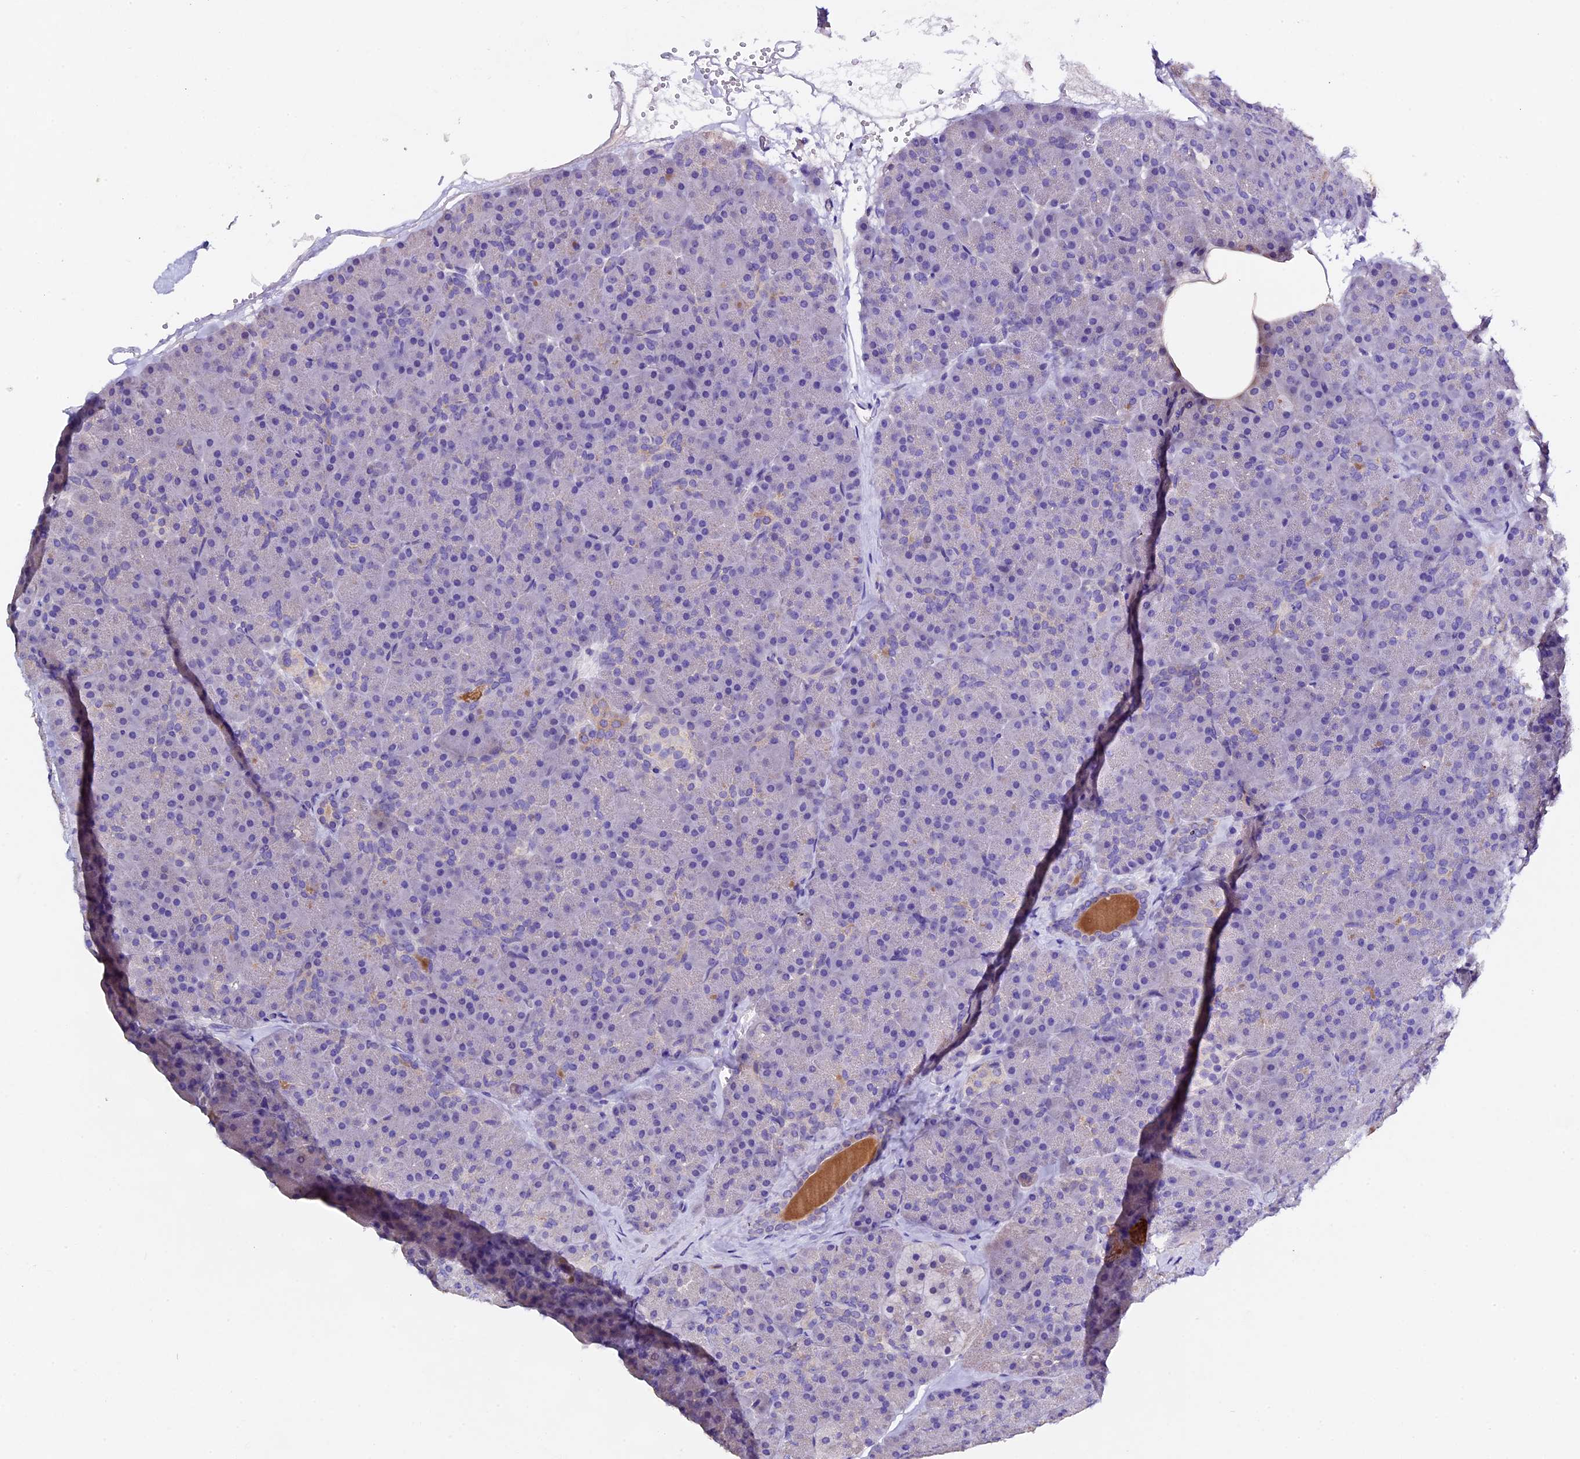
{"staining": {"intensity": "weak", "quantity": "<25%", "location": "cytoplasmic/membranous"}, "tissue": "pancreas", "cell_type": "Exocrine glandular cells", "image_type": "normal", "snomed": [{"axis": "morphology", "description": "Normal tissue, NOS"}, {"axis": "topography", "description": "Pancreas"}], "caption": "Immunohistochemistry photomicrograph of unremarkable pancreas stained for a protein (brown), which demonstrates no positivity in exocrine glandular cells. Brightfield microscopy of IHC stained with DAB (3,3'-diaminobenzidine) (brown) and hematoxylin (blue), captured at high magnification.", "gene": "FBXW9", "patient": {"sex": "male", "age": 36}}